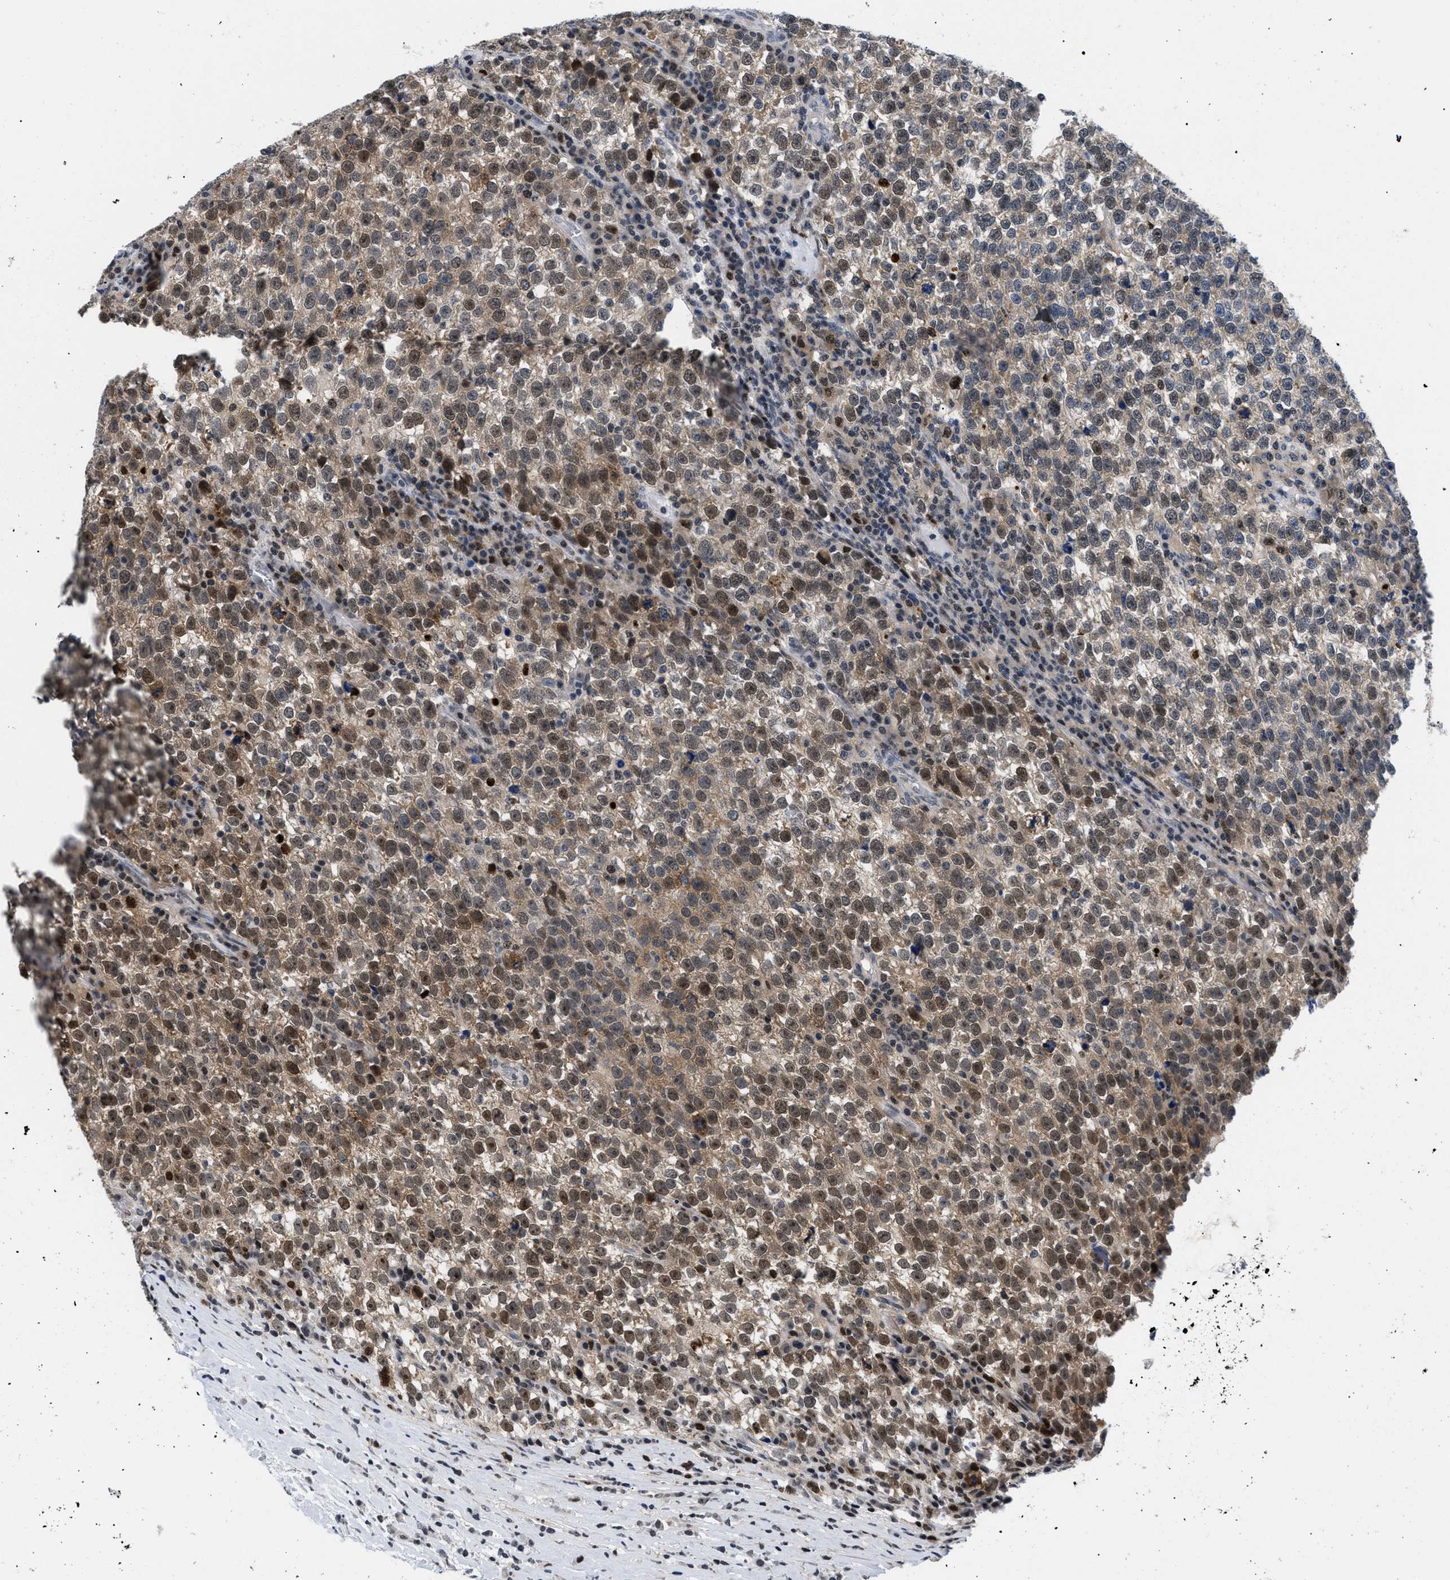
{"staining": {"intensity": "moderate", "quantity": ">75%", "location": "cytoplasmic/membranous,nuclear"}, "tissue": "testis cancer", "cell_type": "Tumor cells", "image_type": "cancer", "snomed": [{"axis": "morphology", "description": "Normal tissue, NOS"}, {"axis": "morphology", "description": "Seminoma, NOS"}, {"axis": "topography", "description": "Testis"}], "caption": "Immunohistochemical staining of testis cancer shows moderate cytoplasmic/membranous and nuclear protein positivity in about >75% of tumor cells.", "gene": "PITHD1", "patient": {"sex": "male", "age": 43}}